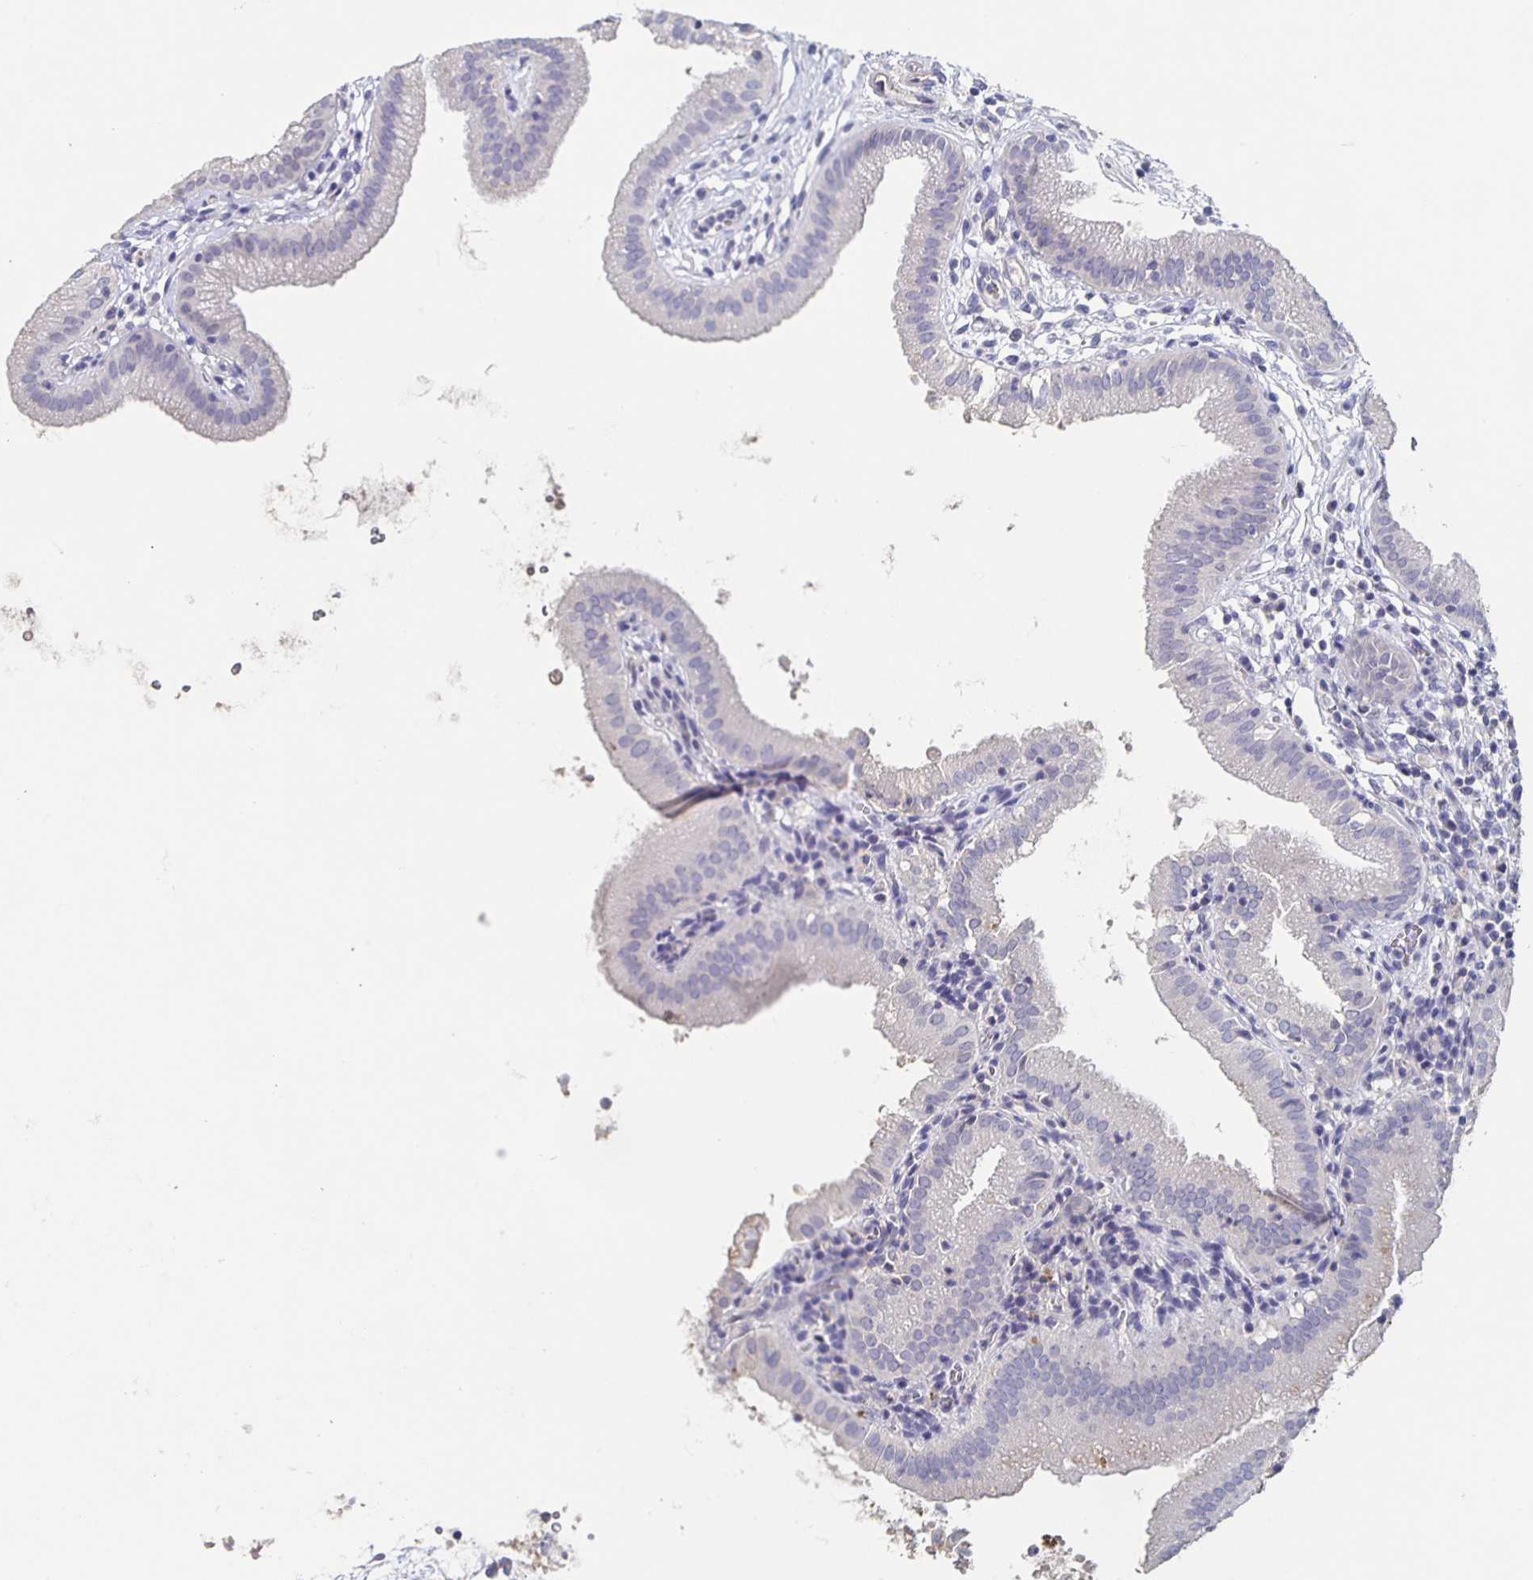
{"staining": {"intensity": "negative", "quantity": "none", "location": "none"}, "tissue": "gallbladder", "cell_type": "Glandular cells", "image_type": "normal", "snomed": [{"axis": "morphology", "description": "Normal tissue, NOS"}, {"axis": "topography", "description": "Gallbladder"}], "caption": "This is an immunohistochemistry (IHC) micrograph of benign human gallbladder. There is no expression in glandular cells.", "gene": "CACNA2D2", "patient": {"sex": "female", "age": 65}}